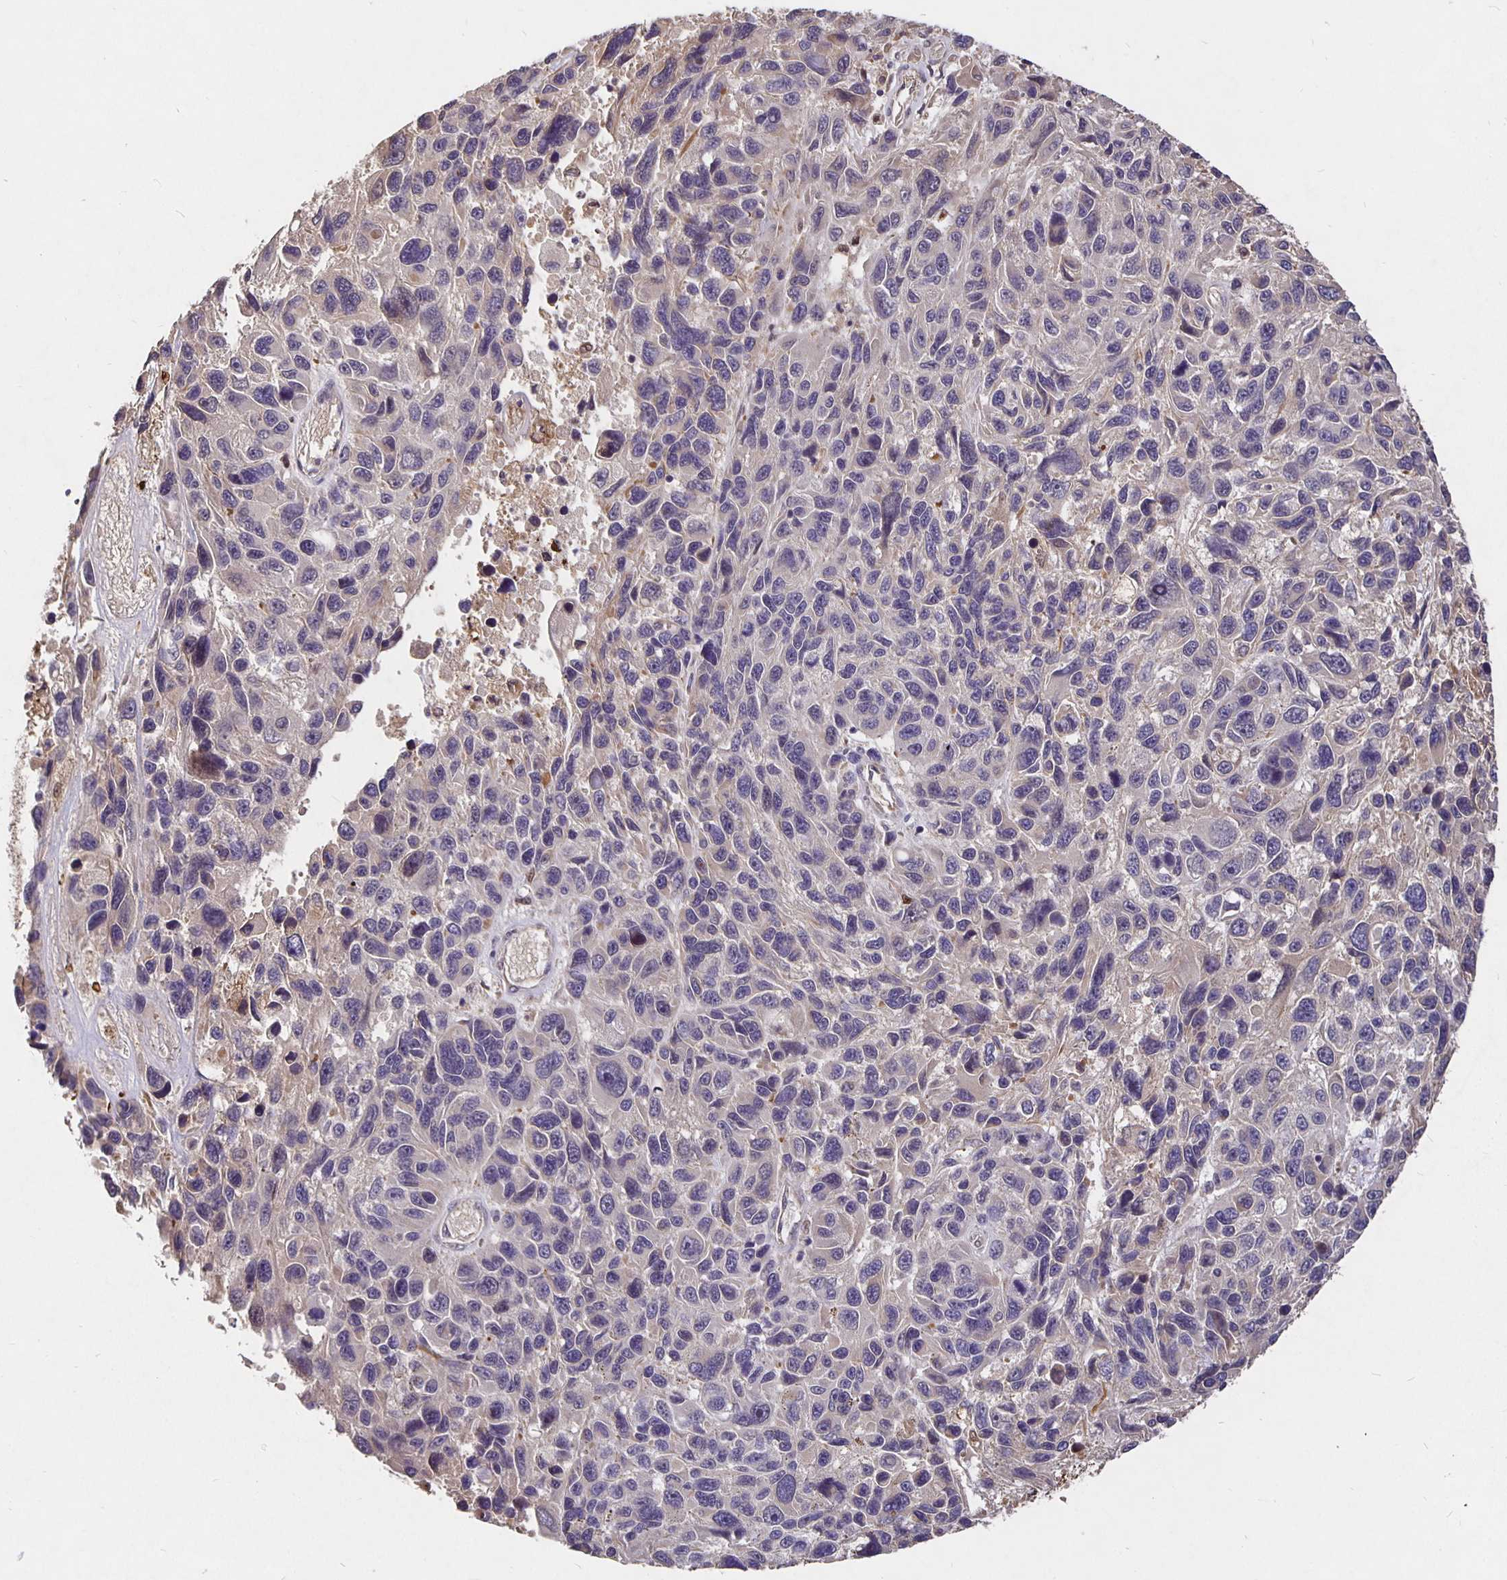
{"staining": {"intensity": "negative", "quantity": "none", "location": "none"}, "tissue": "melanoma", "cell_type": "Tumor cells", "image_type": "cancer", "snomed": [{"axis": "morphology", "description": "Malignant melanoma, NOS"}, {"axis": "topography", "description": "Skin"}], "caption": "A histopathology image of melanoma stained for a protein shows no brown staining in tumor cells. (Immunohistochemistry, brightfield microscopy, high magnification).", "gene": "NOG", "patient": {"sex": "male", "age": 53}}